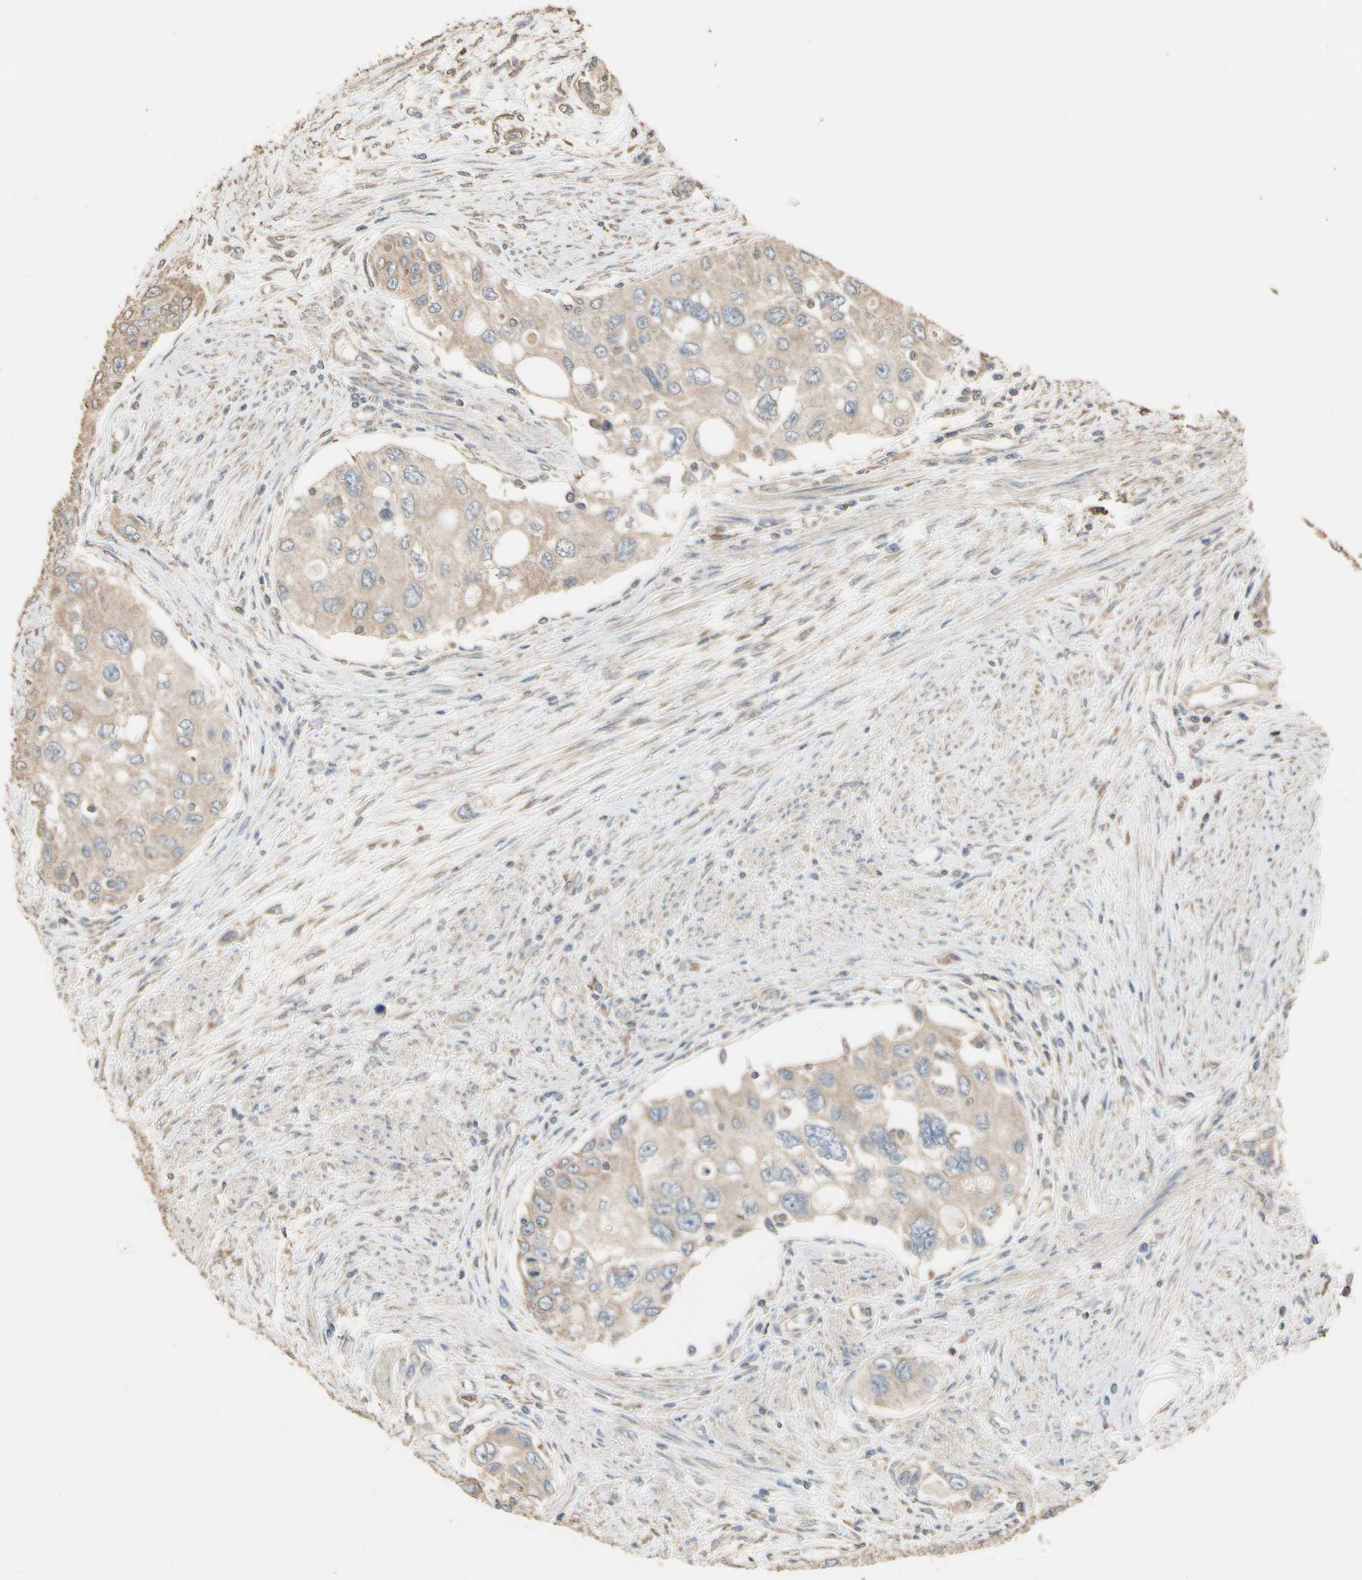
{"staining": {"intensity": "weak", "quantity": ">75%", "location": "cytoplasmic/membranous"}, "tissue": "urothelial cancer", "cell_type": "Tumor cells", "image_type": "cancer", "snomed": [{"axis": "morphology", "description": "Urothelial carcinoma, High grade"}, {"axis": "topography", "description": "Urinary bladder"}], "caption": "Urothelial cancer was stained to show a protein in brown. There is low levels of weak cytoplasmic/membranous positivity in approximately >75% of tumor cells.", "gene": "STX18", "patient": {"sex": "female", "age": 56}}